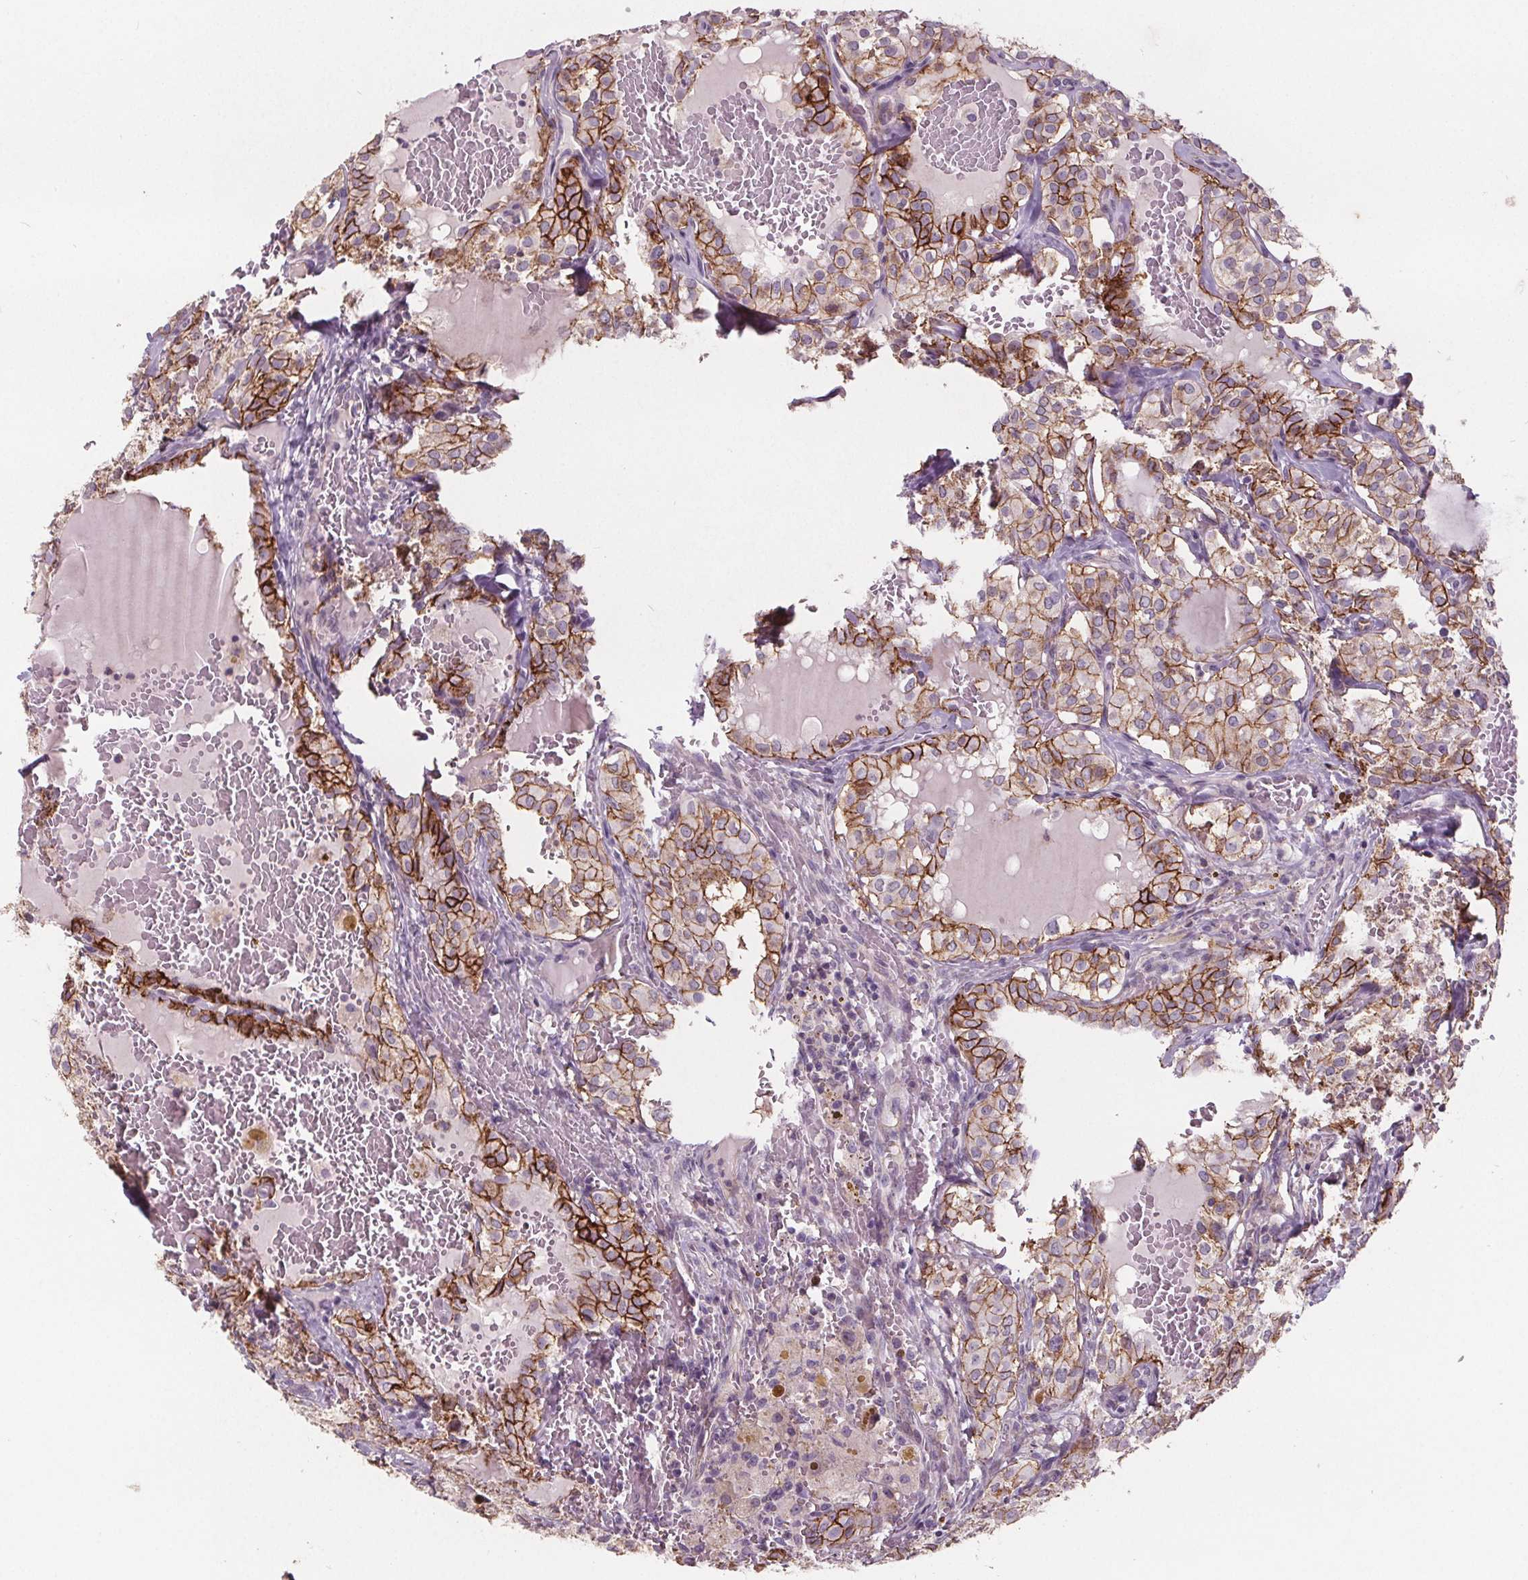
{"staining": {"intensity": "strong", "quantity": ">75%", "location": "cytoplasmic/membranous"}, "tissue": "thyroid cancer", "cell_type": "Tumor cells", "image_type": "cancer", "snomed": [{"axis": "morphology", "description": "Papillary adenocarcinoma, NOS"}, {"axis": "topography", "description": "Thyroid gland"}], "caption": "Immunohistochemistry of human thyroid cancer (papillary adenocarcinoma) demonstrates high levels of strong cytoplasmic/membranous staining in about >75% of tumor cells.", "gene": "ATP1A1", "patient": {"sex": "male", "age": 20}}